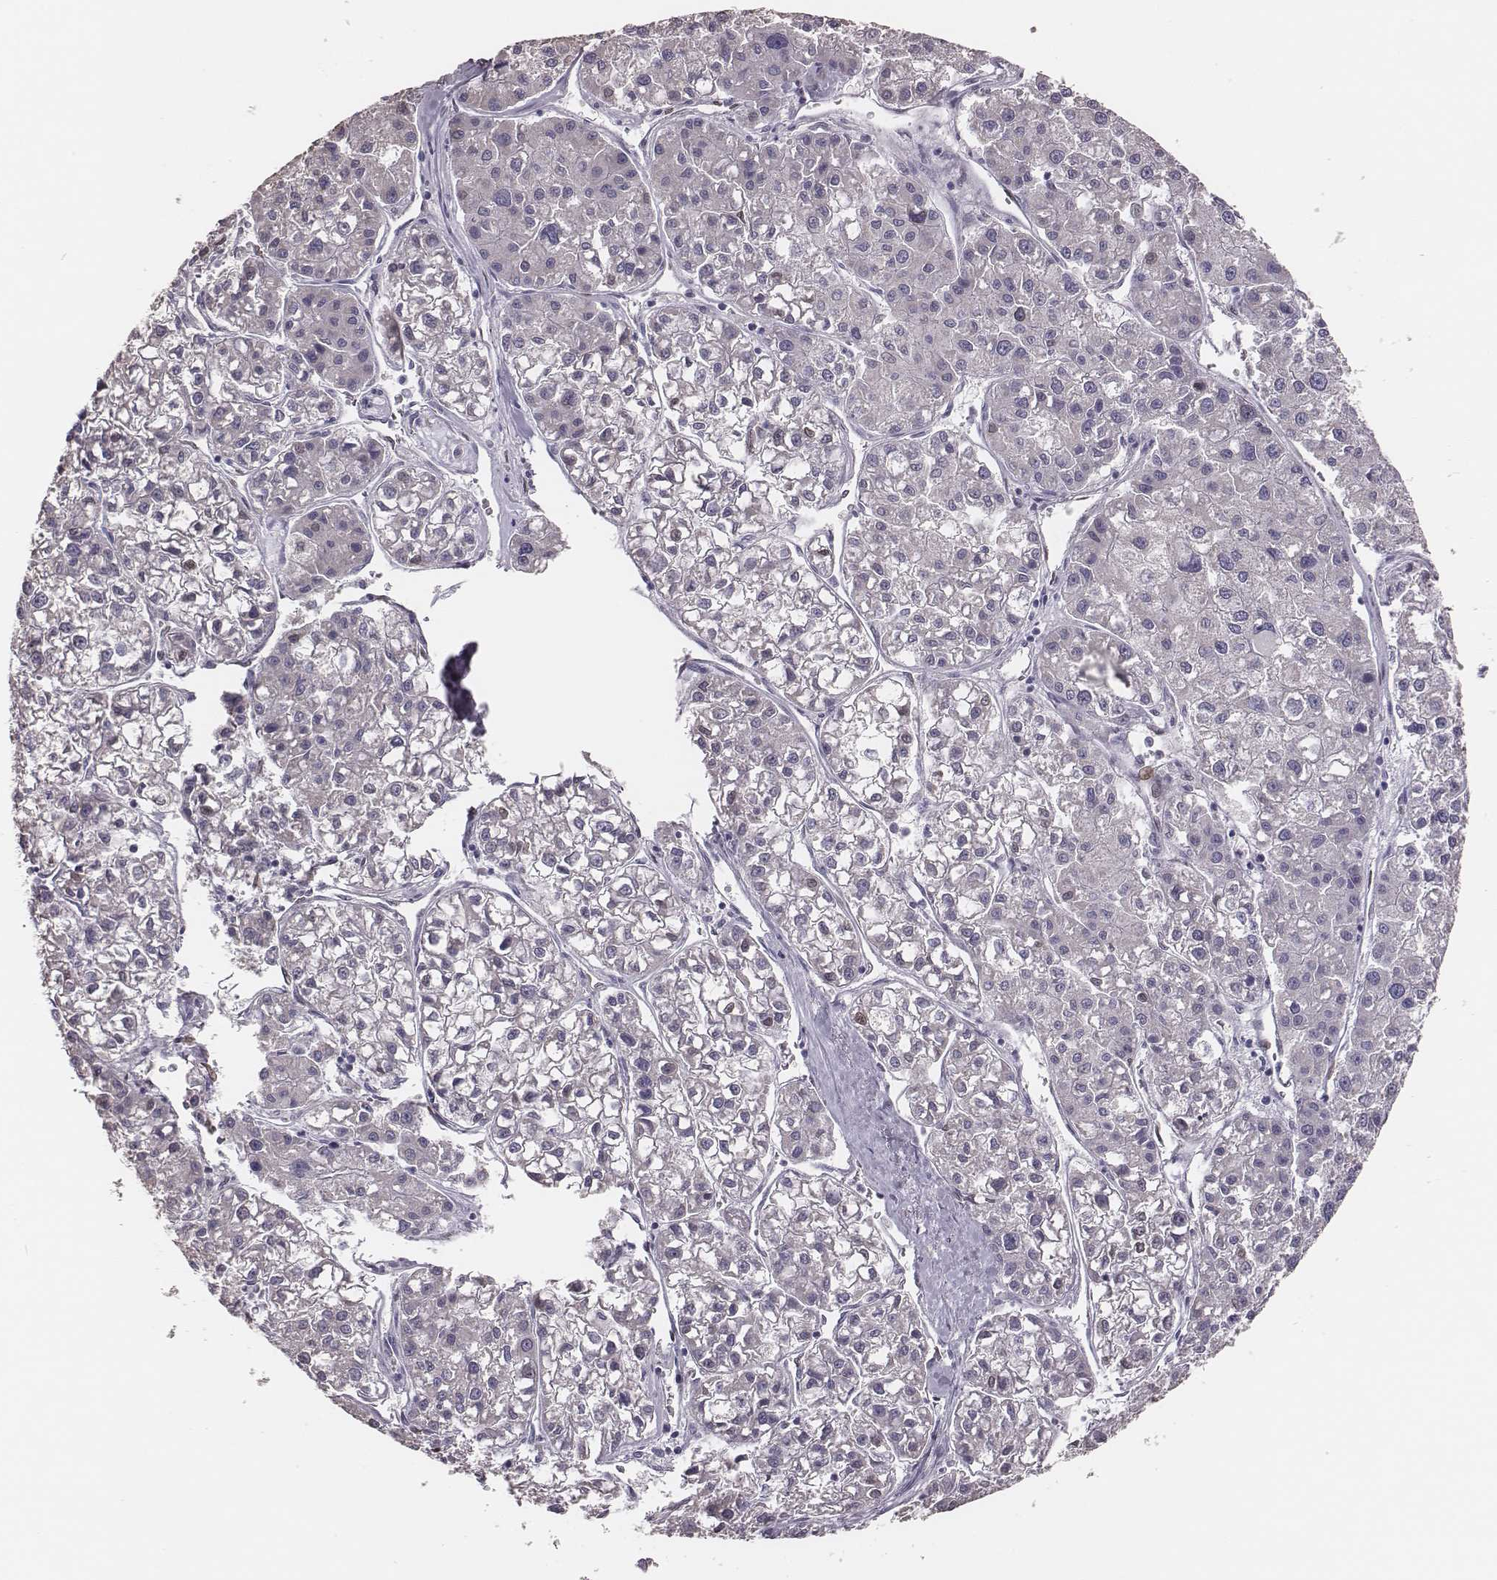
{"staining": {"intensity": "negative", "quantity": "none", "location": "none"}, "tissue": "liver cancer", "cell_type": "Tumor cells", "image_type": "cancer", "snomed": [{"axis": "morphology", "description": "Carcinoma, Hepatocellular, NOS"}, {"axis": "topography", "description": "Liver"}], "caption": "IHC of human hepatocellular carcinoma (liver) reveals no expression in tumor cells. The staining is performed using DAB brown chromogen with nuclei counter-stained in using hematoxylin.", "gene": "ADGRF4", "patient": {"sex": "male", "age": 73}}